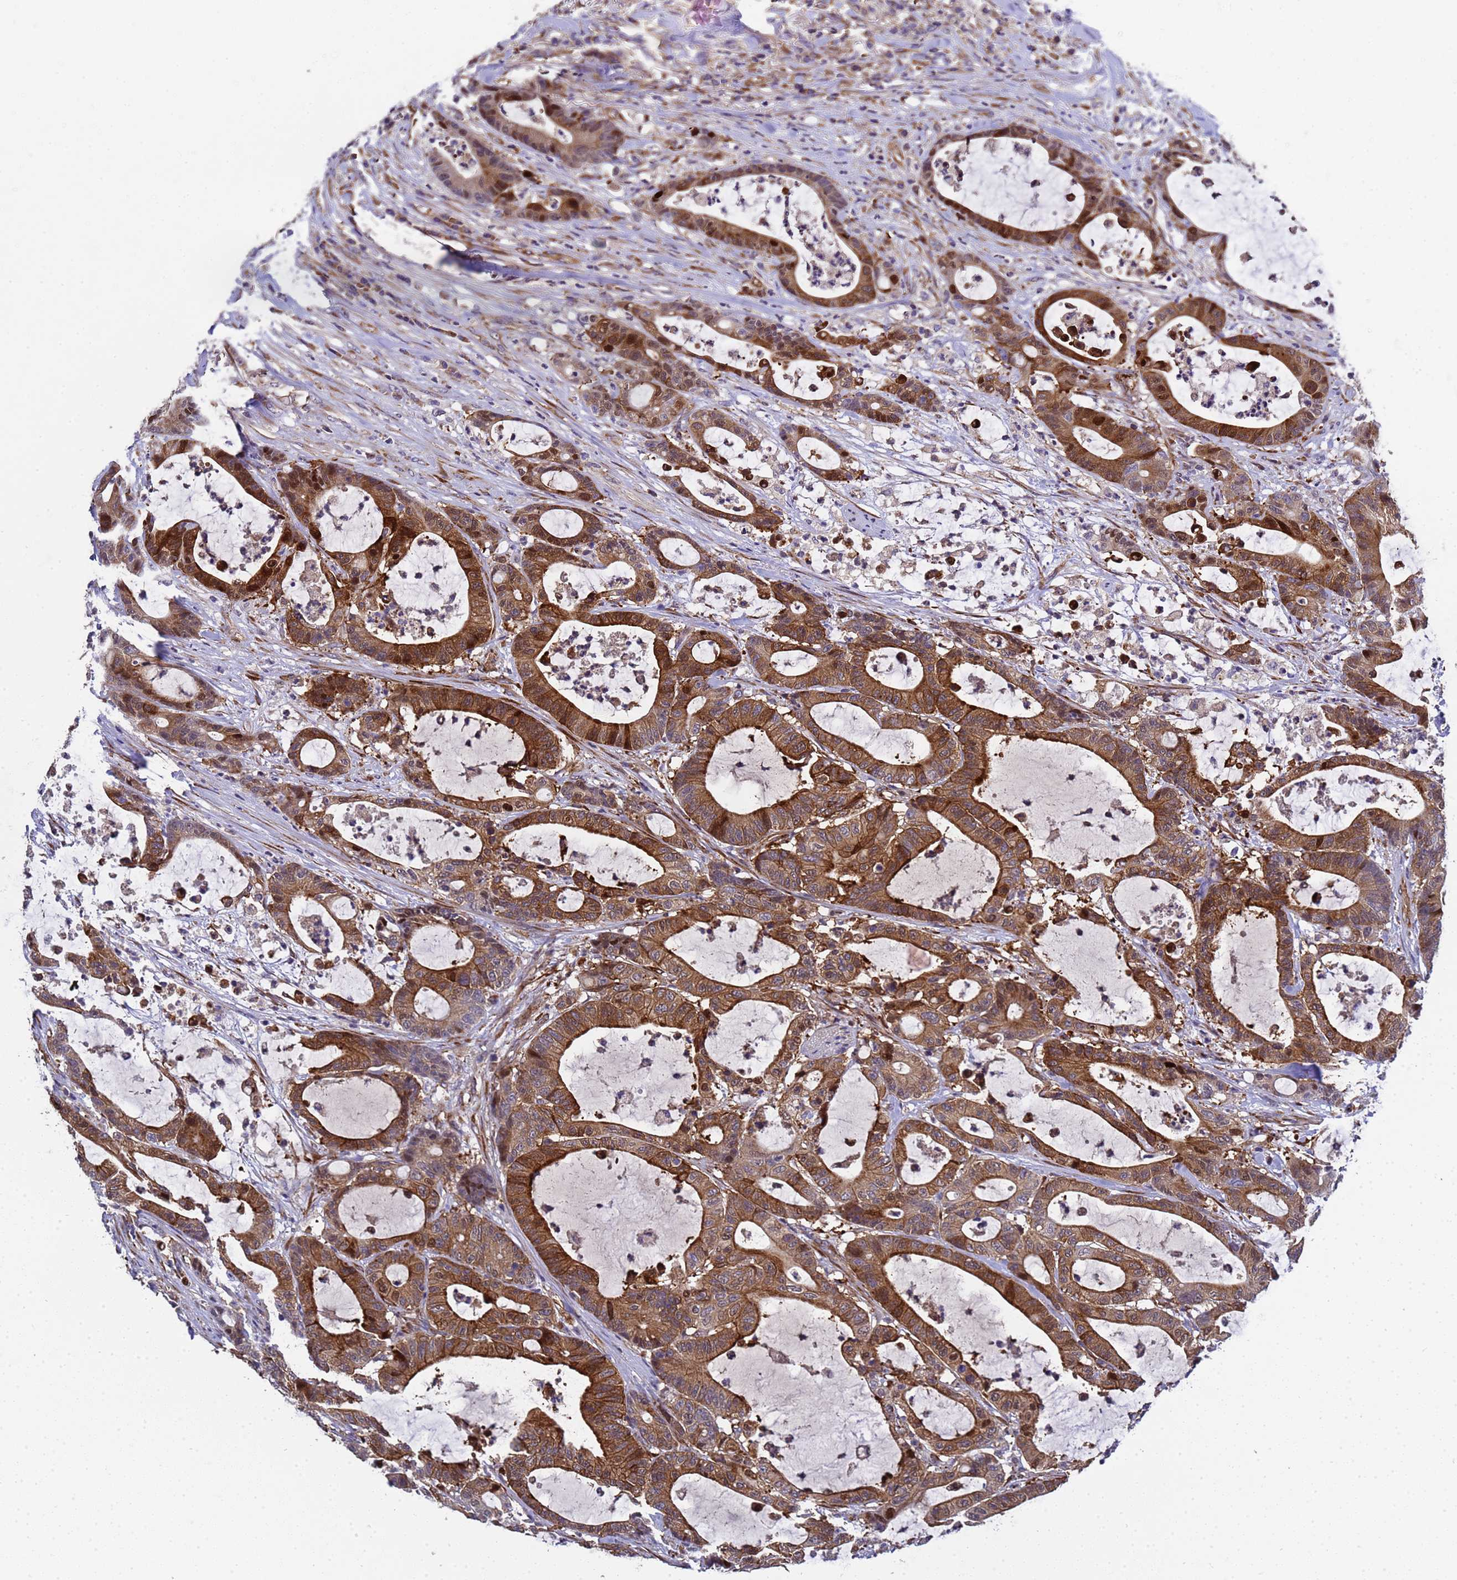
{"staining": {"intensity": "strong", "quantity": ">75%", "location": "cytoplasmic/membranous"}, "tissue": "colorectal cancer", "cell_type": "Tumor cells", "image_type": "cancer", "snomed": [{"axis": "morphology", "description": "Adenocarcinoma, NOS"}, {"axis": "topography", "description": "Colon"}], "caption": "This is an image of immunohistochemistry (IHC) staining of adenocarcinoma (colorectal), which shows strong staining in the cytoplasmic/membranous of tumor cells.", "gene": "MOCS1", "patient": {"sex": "female", "age": 84}}